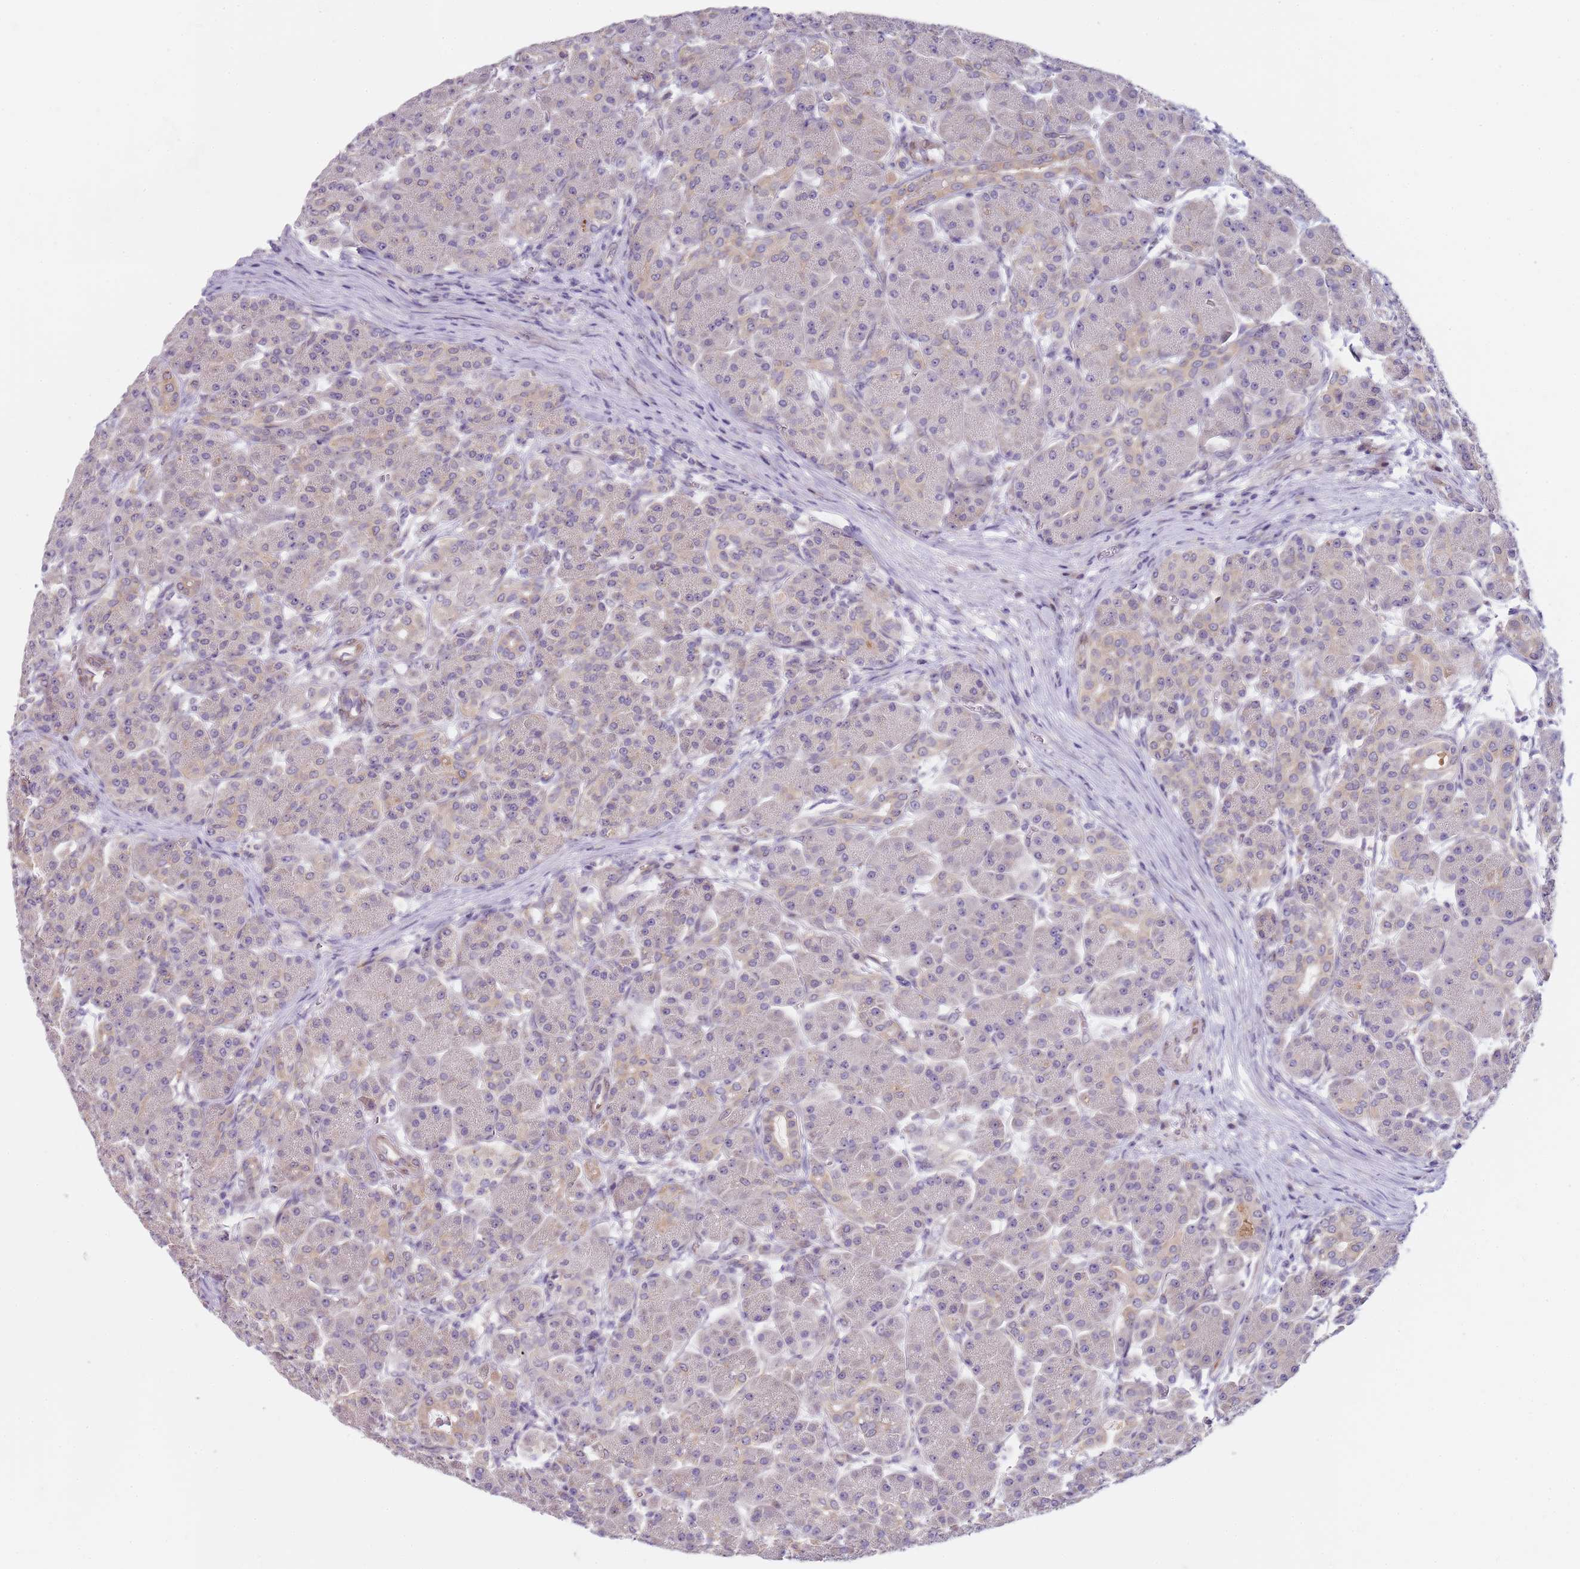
{"staining": {"intensity": "weak", "quantity": "25%-75%", "location": "cytoplasmic/membranous"}, "tissue": "pancreas", "cell_type": "Exocrine glandular cells", "image_type": "normal", "snomed": [{"axis": "morphology", "description": "Normal tissue, NOS"}, {"axis": "topography", "description": "Pancreas"}], "caption": "Immunohistochemical staining of benign human pancreas exhibits 25%-75% levels of weak cytoplasmic/membranous protein positivity in approximately 25%-75% of exocrine glandular cells.", "gene": "TBC1D9", "patient": {"sex": "male", "age": 63}}